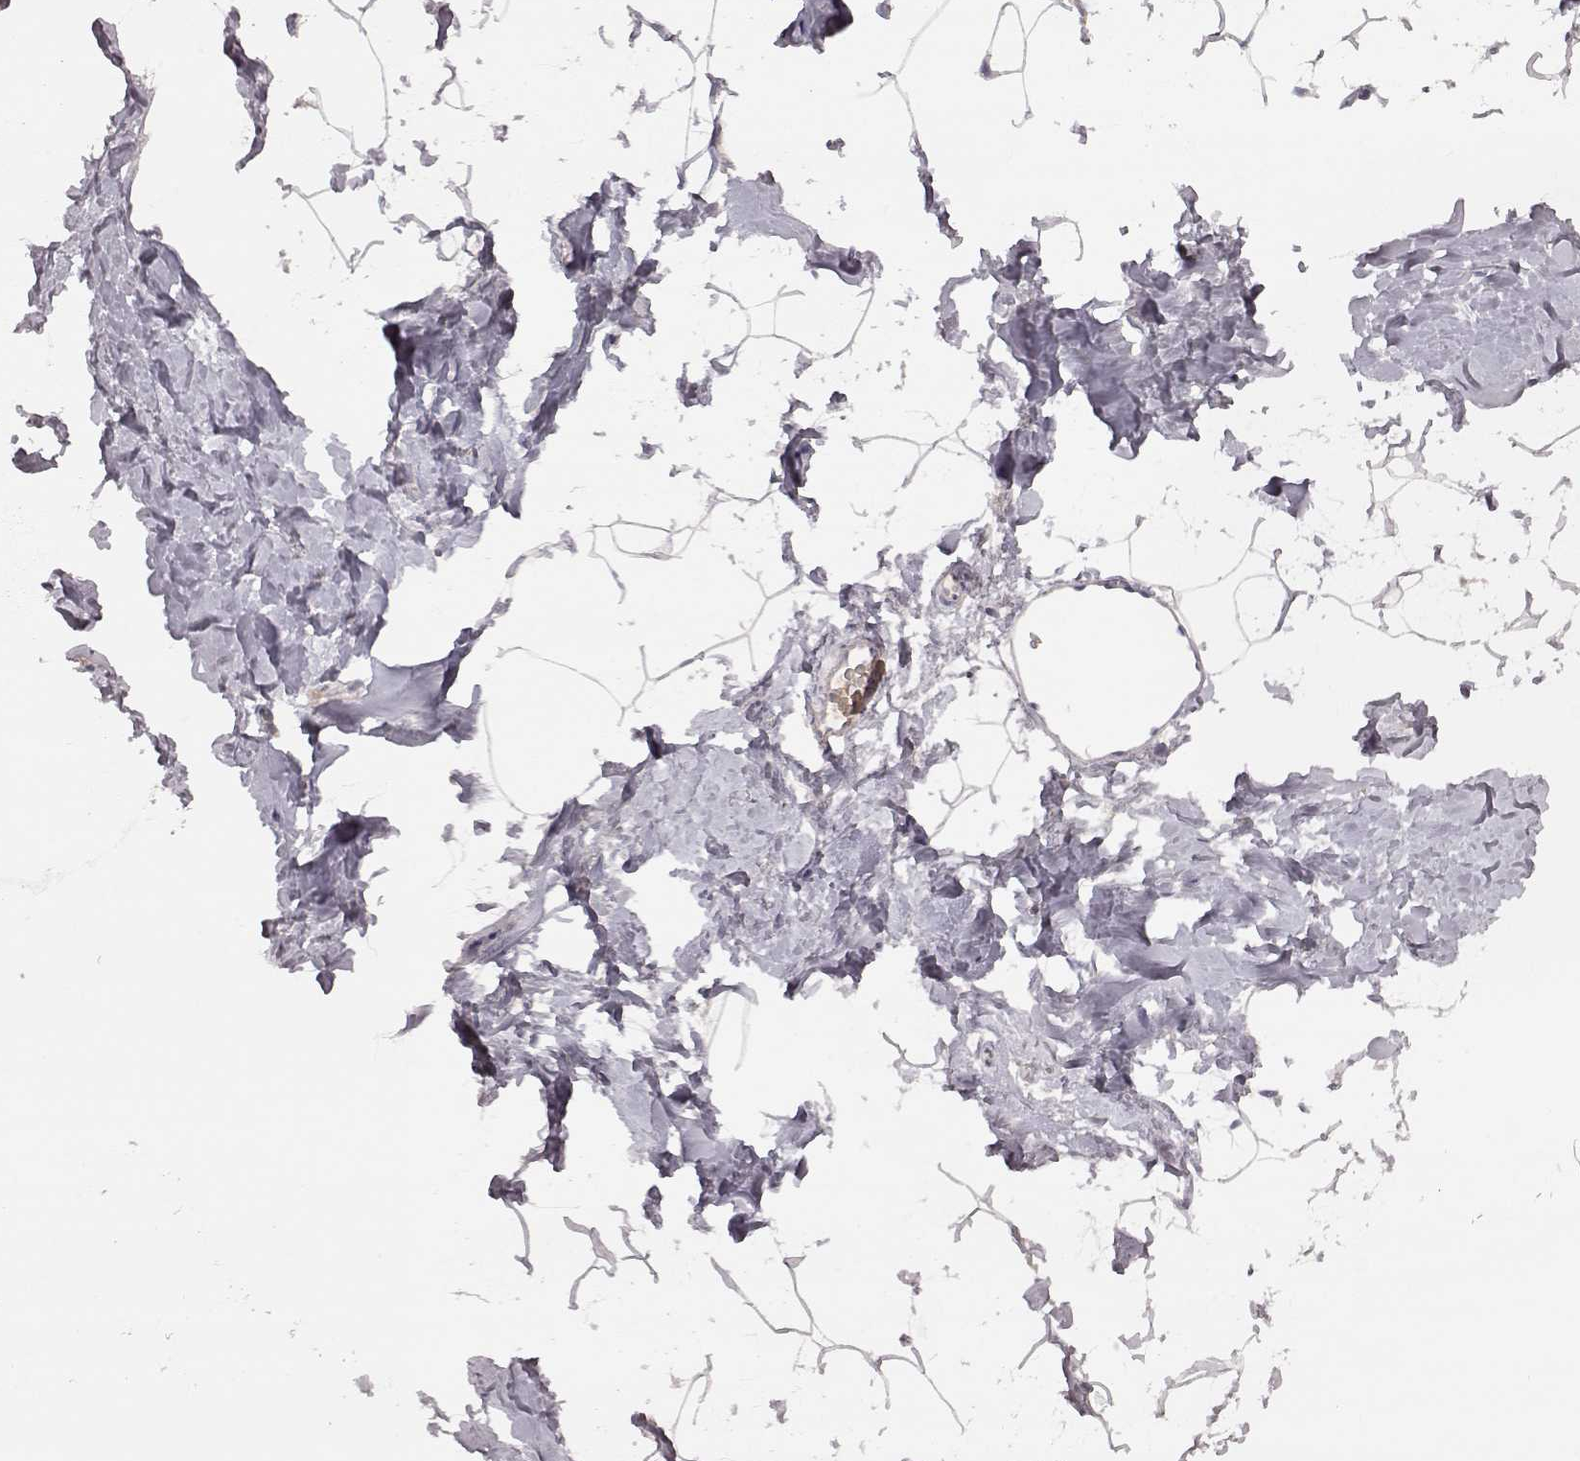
{"staining": {"intensity": "negative", "quantity": "none", "location": "none"}, "tissue": "breast", "cell_type": "Adipocytes", "image_type": "normal", "snomed": [{"axis": "morphology", "description": "Normal tissue, NOS"}, {"axis": "topography", "description": "Breast"}], "caption": "The photomicrograph exhibits no significant expression in adipocytes of breast. The staining was performed using DAB to visualize the protein expression in brown, while the nuclei were stained in blue with hematoxylin (Magnification: 20x).", "gene": "TLX3", "patient": {"sex": "female", "age": 32}}